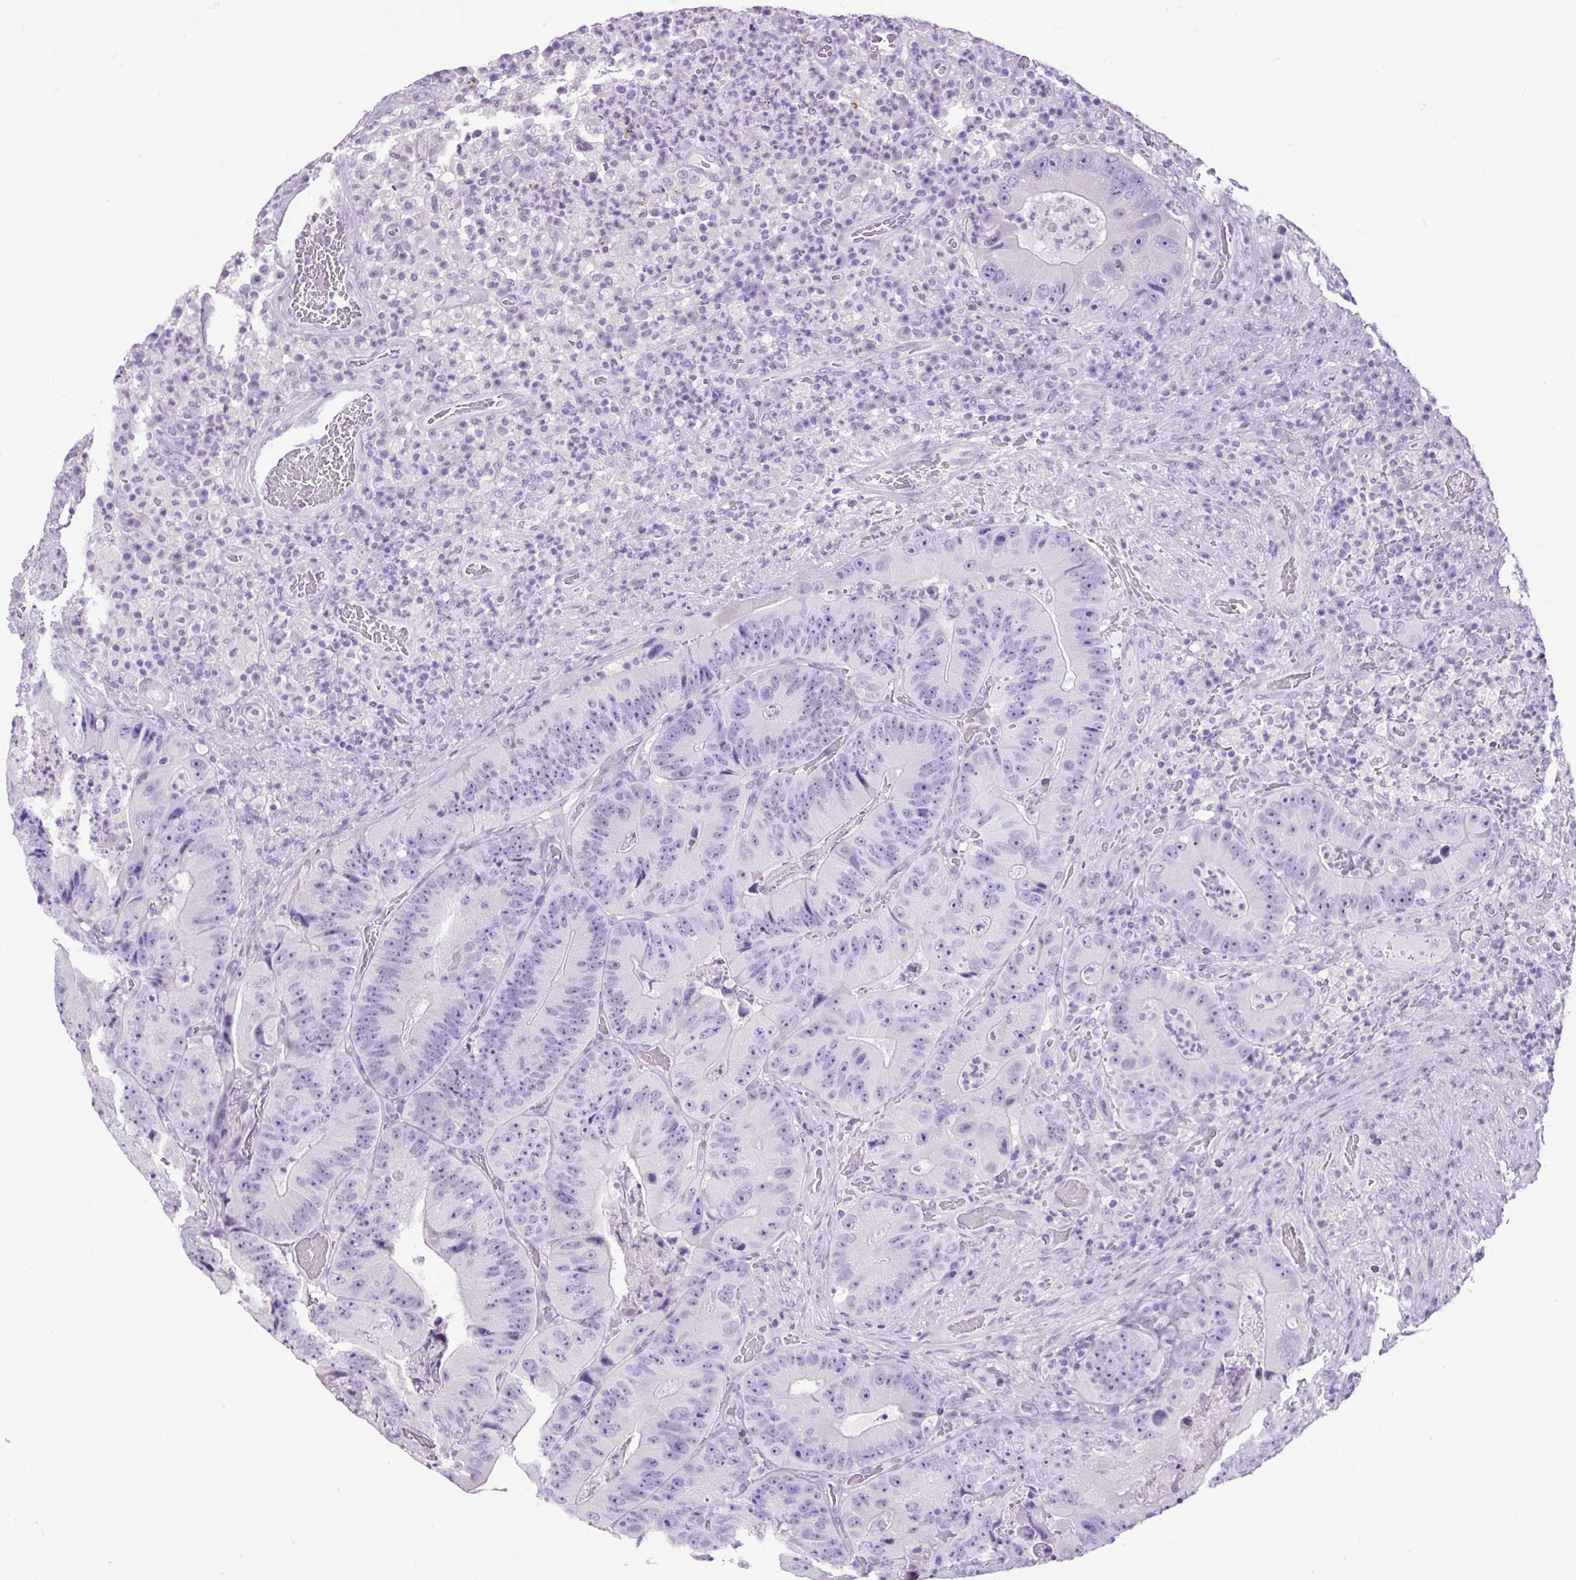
{"staining": {"intensity": "negative", "quantity": "none", "location": "none"}, "tissue": "colorectal cancer", "cell_type": "Tumor cells", "image_type": "cancer", "snomed": [{"axis": "morphology", "description": "Adenocarcinoma, NOS"}, {"axis": "topography", "description": "Colon"}], "caption": "The image displays no staining of tumor cells in colorectal adenocarcinoma. (Brightfield microscopy of DAB immunohistochemistry at high magnification).", "gene": "PDIA2", "patient": {"sex": "female", "age": 86}}